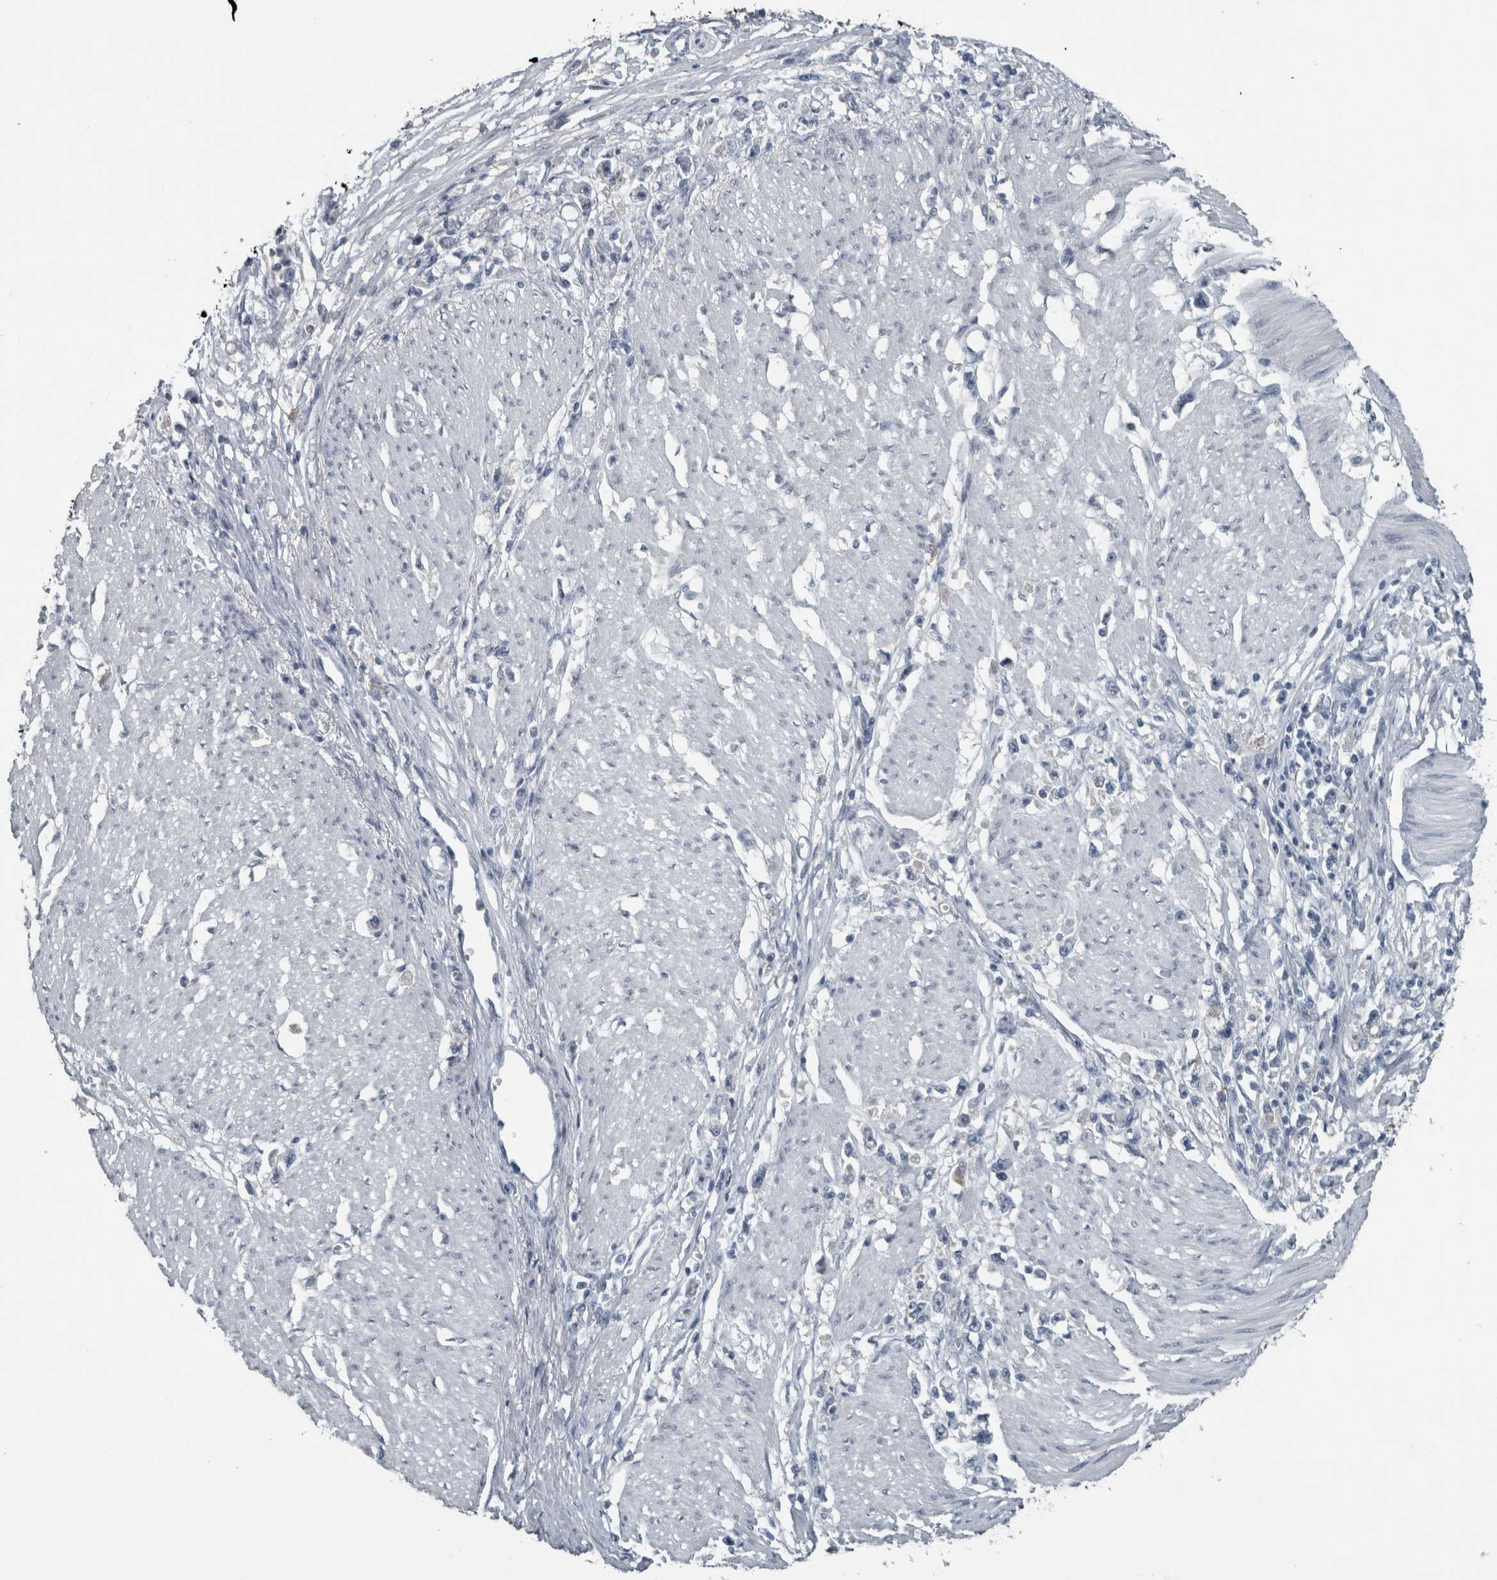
{"staining": {"intensity": "negative", "quantity": "none", "location": "none"}, "tissue": "stomach cancer", "cell_type": "Tumor cells", "image_type": "cancer", "snomed": [{"axis": "morphology", "description": "Adenocarcinoma, NOS"}, {"axis": "topography", "description": "Stomach"}], "caption": "Immunohistochemistry histopathology image of neoplastic tissue: stomach cancer stained with DAB demonstrates no significant protein positivity in tumor cells.", "gene": "ACSF2", "patient": {"sex": "female", "age": 59}}